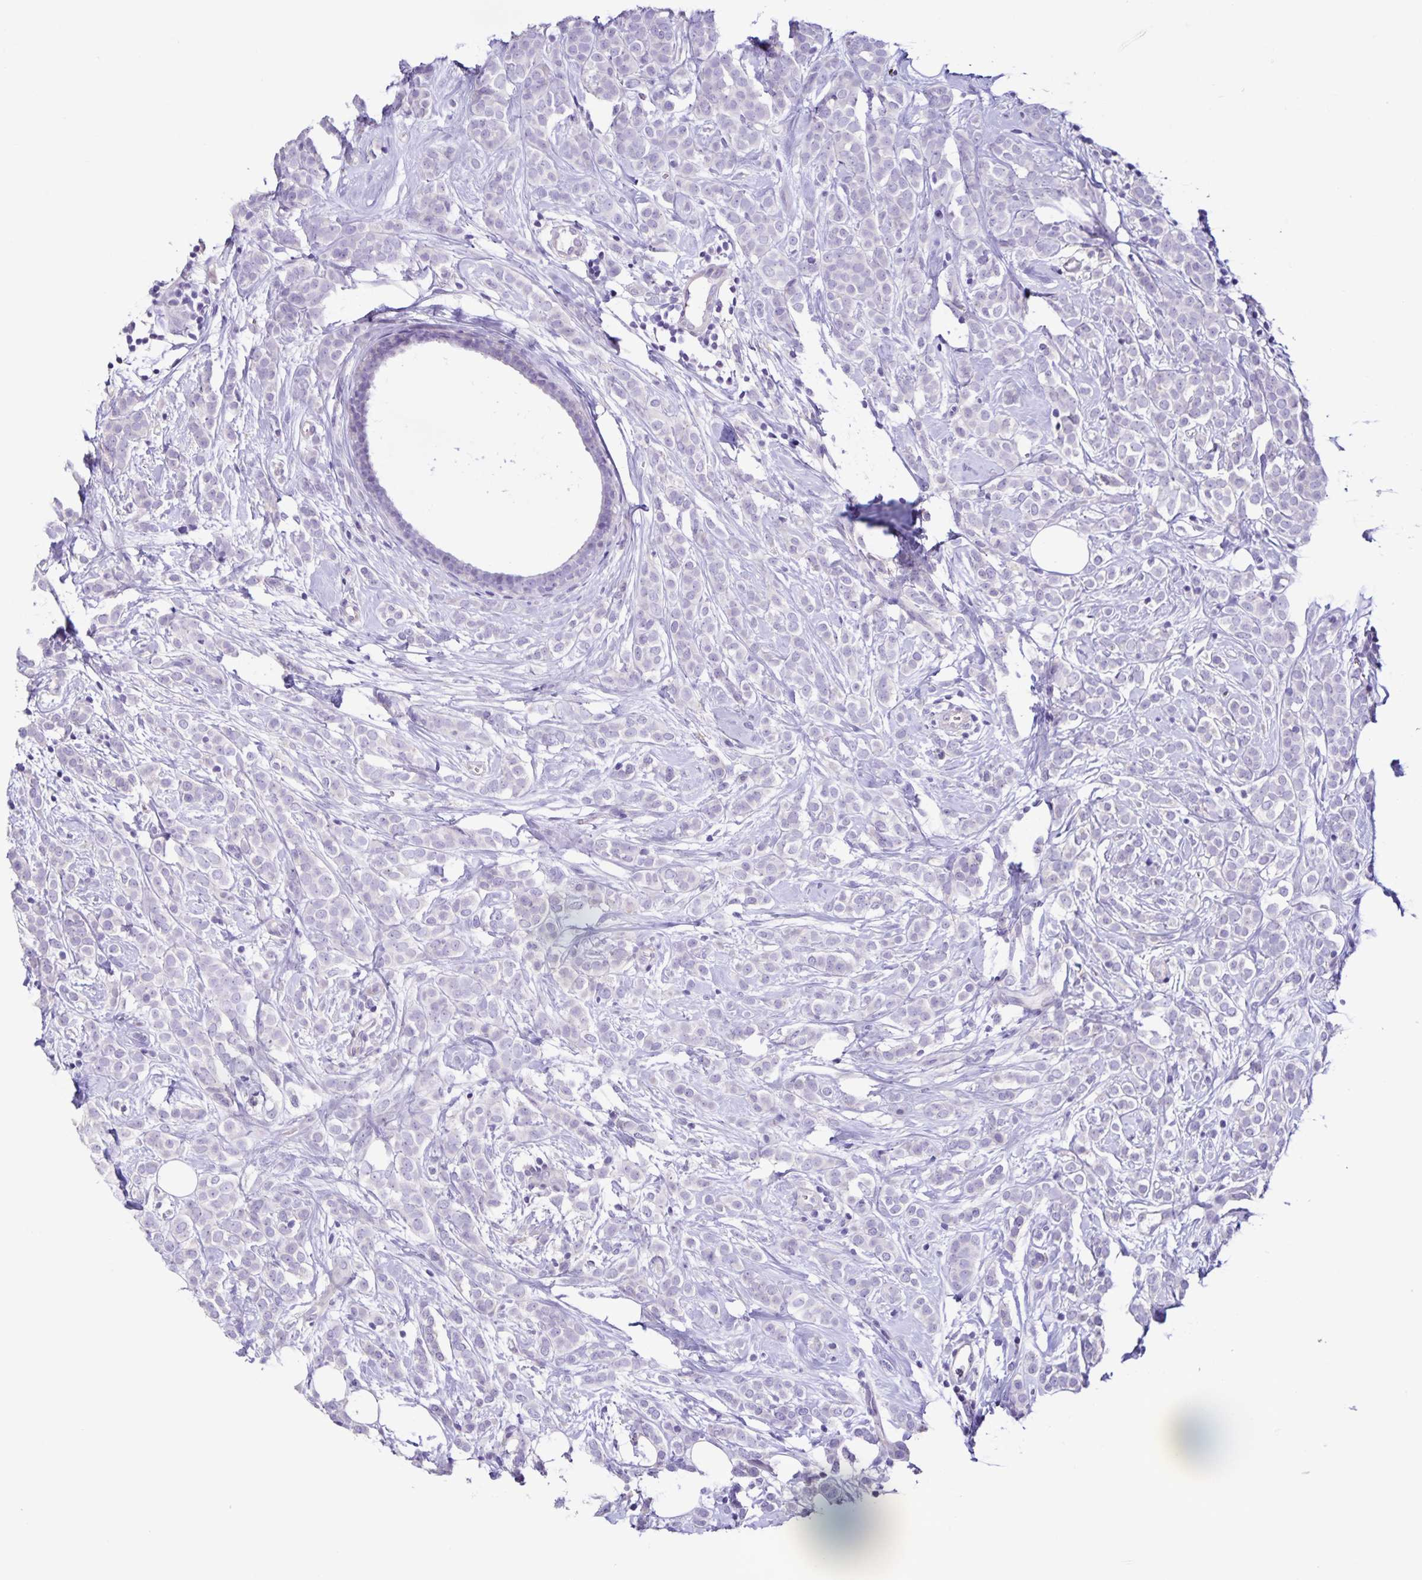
{"staining": {"intensity": "negative", "quantity": "none", "location": "none"}, "tissue": "breast cancer", "cell_type": "Tumor cells", "image_type": "cancer", "snomed": [{"axis": "morphology", "description": "Lobular carcinoma"}, {"axis": "topography", "description": "Breast"}], "caption": "A photomicrograph of human breast cancer is negative for staining in tumor cells.", "gene": "BOLL", "patient": {"sex": "female", "age": 49}}